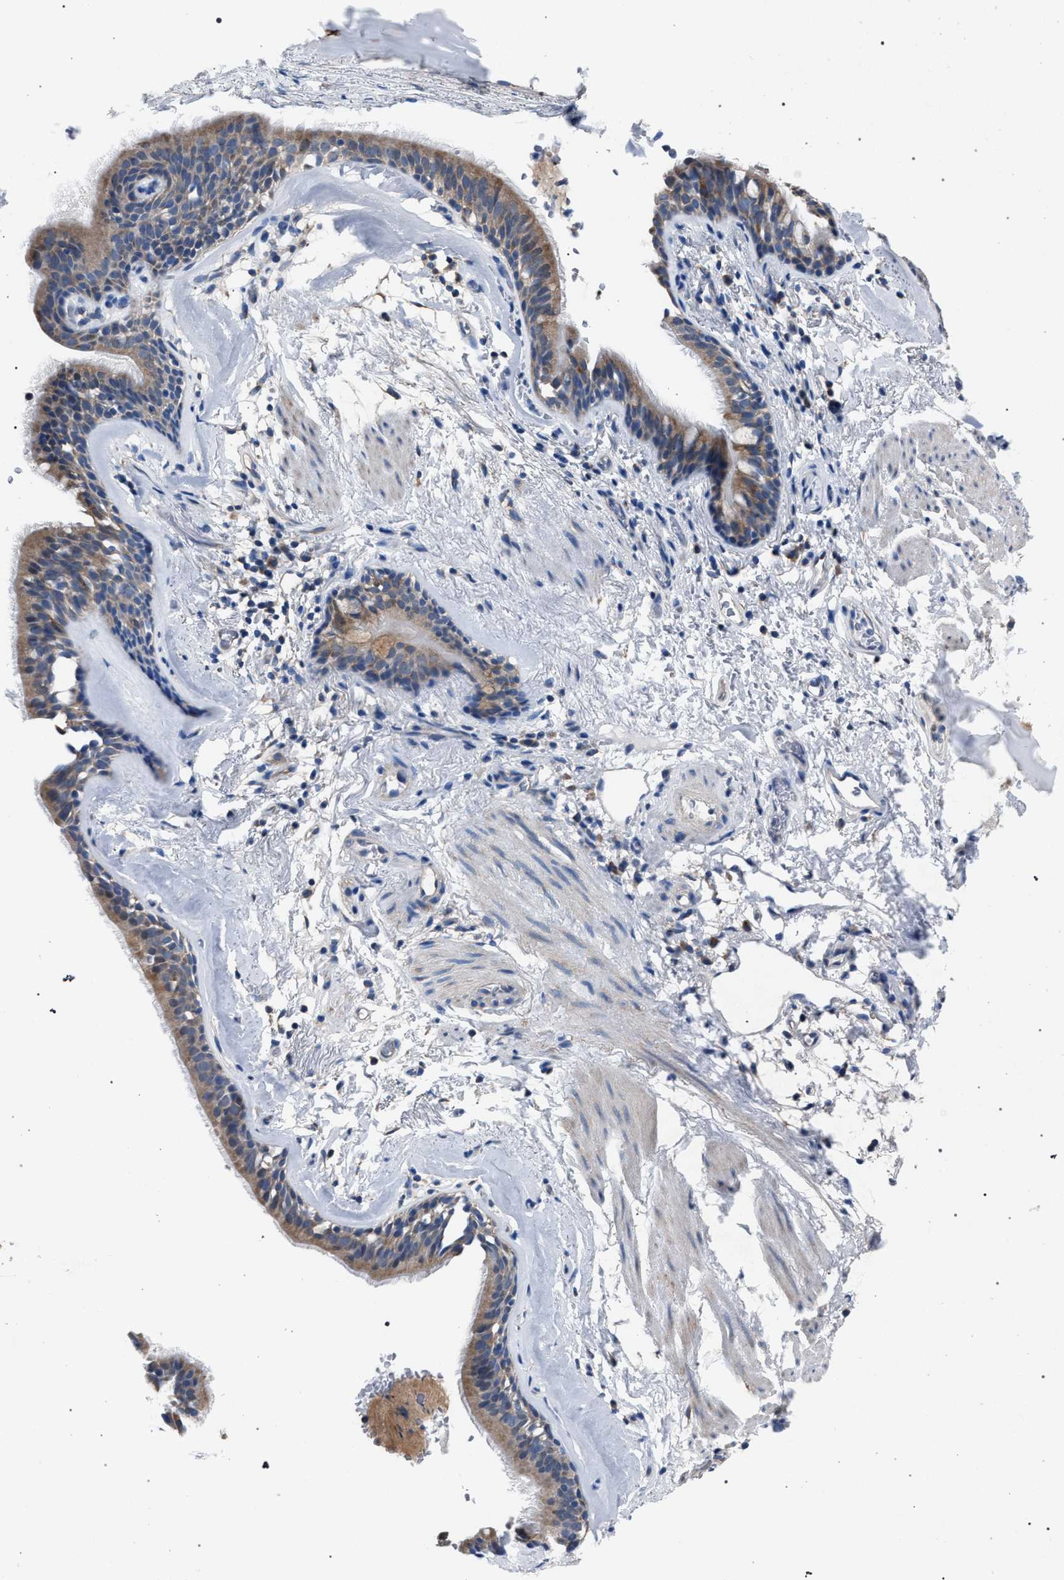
{"staining": {"intensity": "moderate", "quantity": ">75%", "location": "cytoplasmic/membranous"}, "tissue": "bronchus", "cell_type": "Respiratory epithelial cells", "image_type": "normal", "snomed": [{"axis": "morphology", "description": "Normal tissue, NOS"}, {"axis": "topography", "description": "Cartilage tissue"}], "caption": "DAB immunohistochemical staining of unremarkable human bronchus exhibits moderate cytoplasmic/membranous protein expression in approximately >75% of respiratory epithelial cells. The staining was performed using DAB, with brown indicating positive protein expression. Nuclei are stained blue with hematoxylin.", "gene": "CRYZ", "patient": {"sex": "female", "age": 63}}